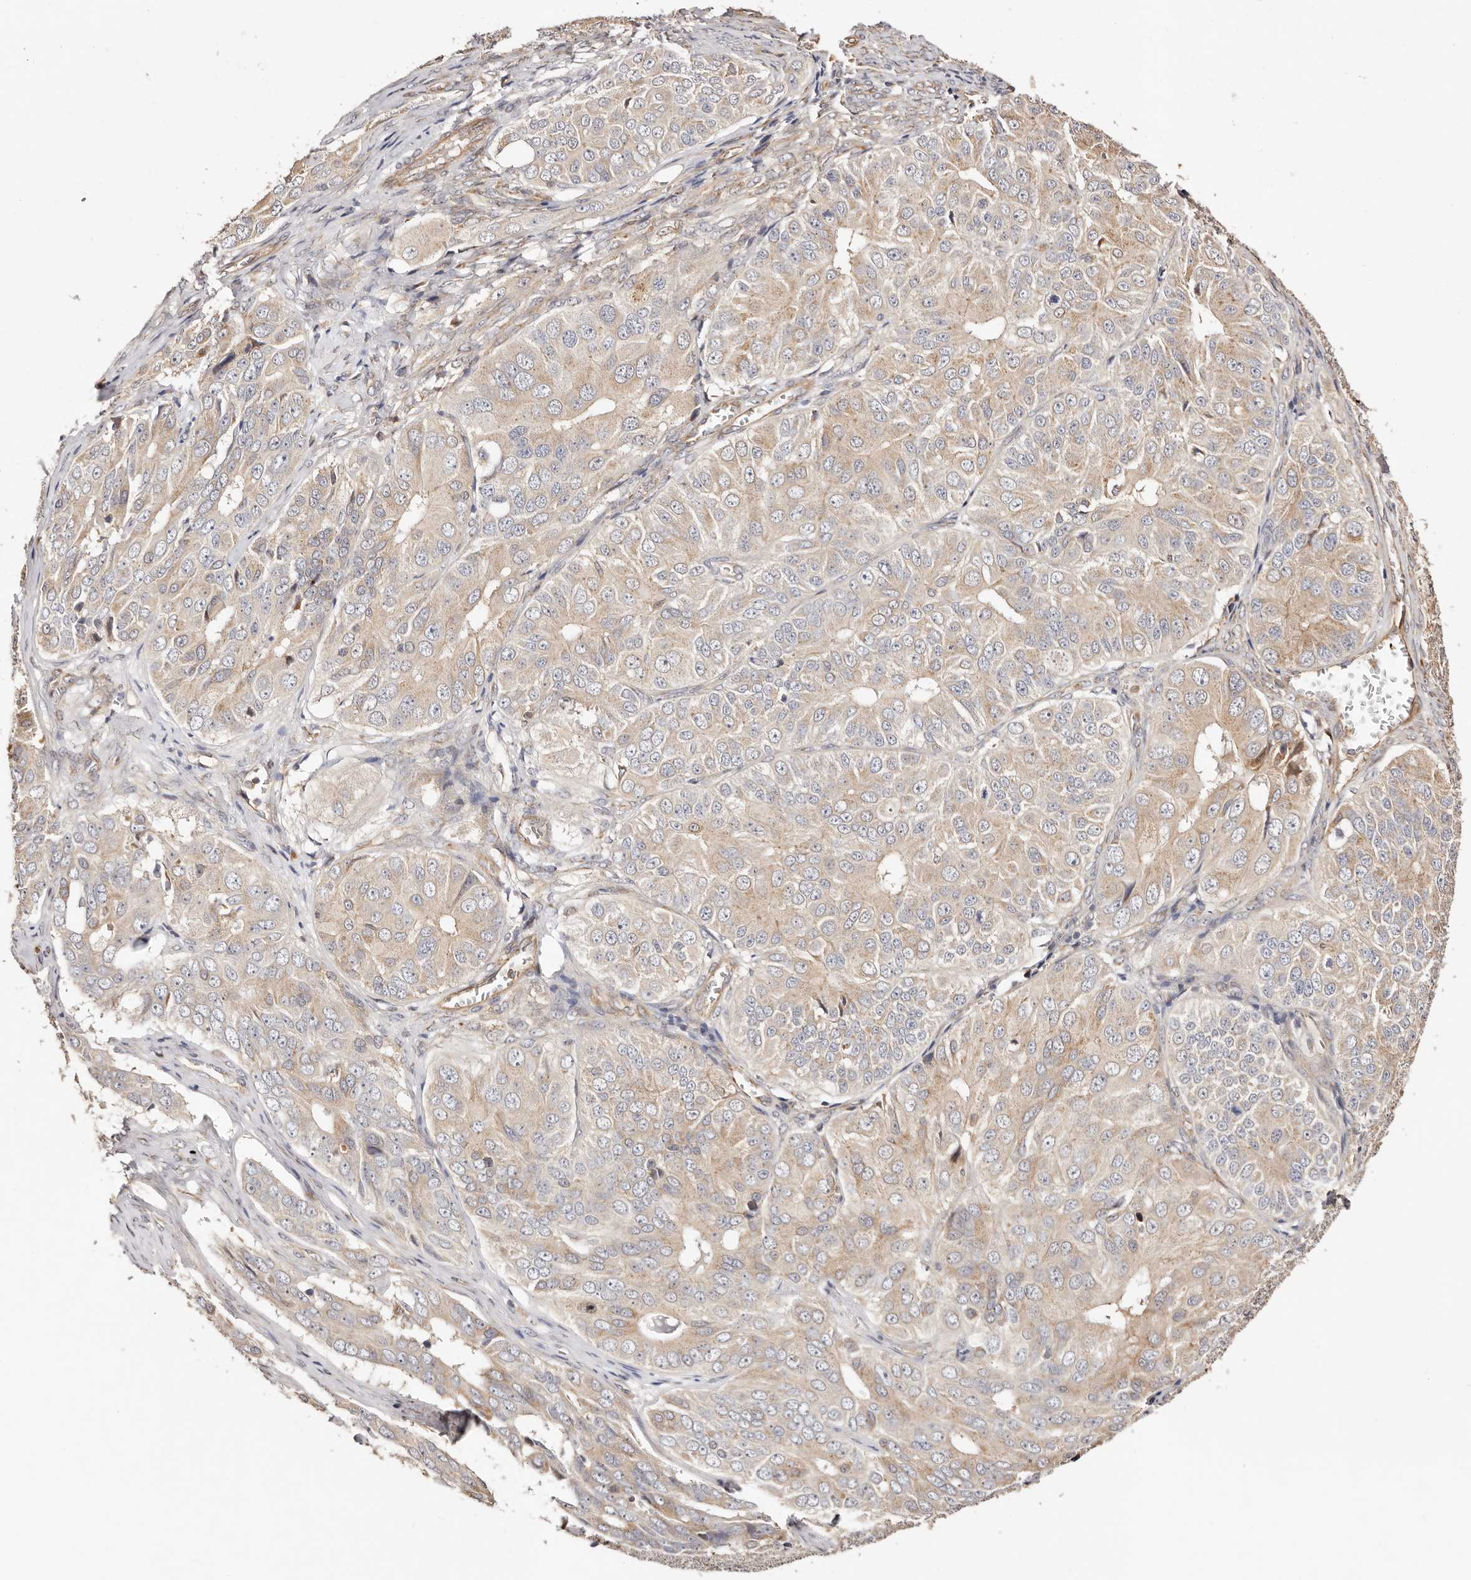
{"staining": {"intensity": "weak", "quantity": ">75%", "location": "cytoplasmic/membranous"}, "tissue": "ovarian cancer", "cell_type": "Tumor cells", "image_type": "cancer", "snomed": [{"axis": "morphology", "description": "Carcinoma, endometroid"}, {"axis": "topography", "description": "Ovary"}], "caption": "Immunohistochemistry (IHC) of ovarian cancer (endometroid carcinoma) shows low levels of weak cytoplasmic/membranous expression in about >75% of tumor cells.", "gene": "MAPK1", "patient": {"sex": "female", "age": 51}}